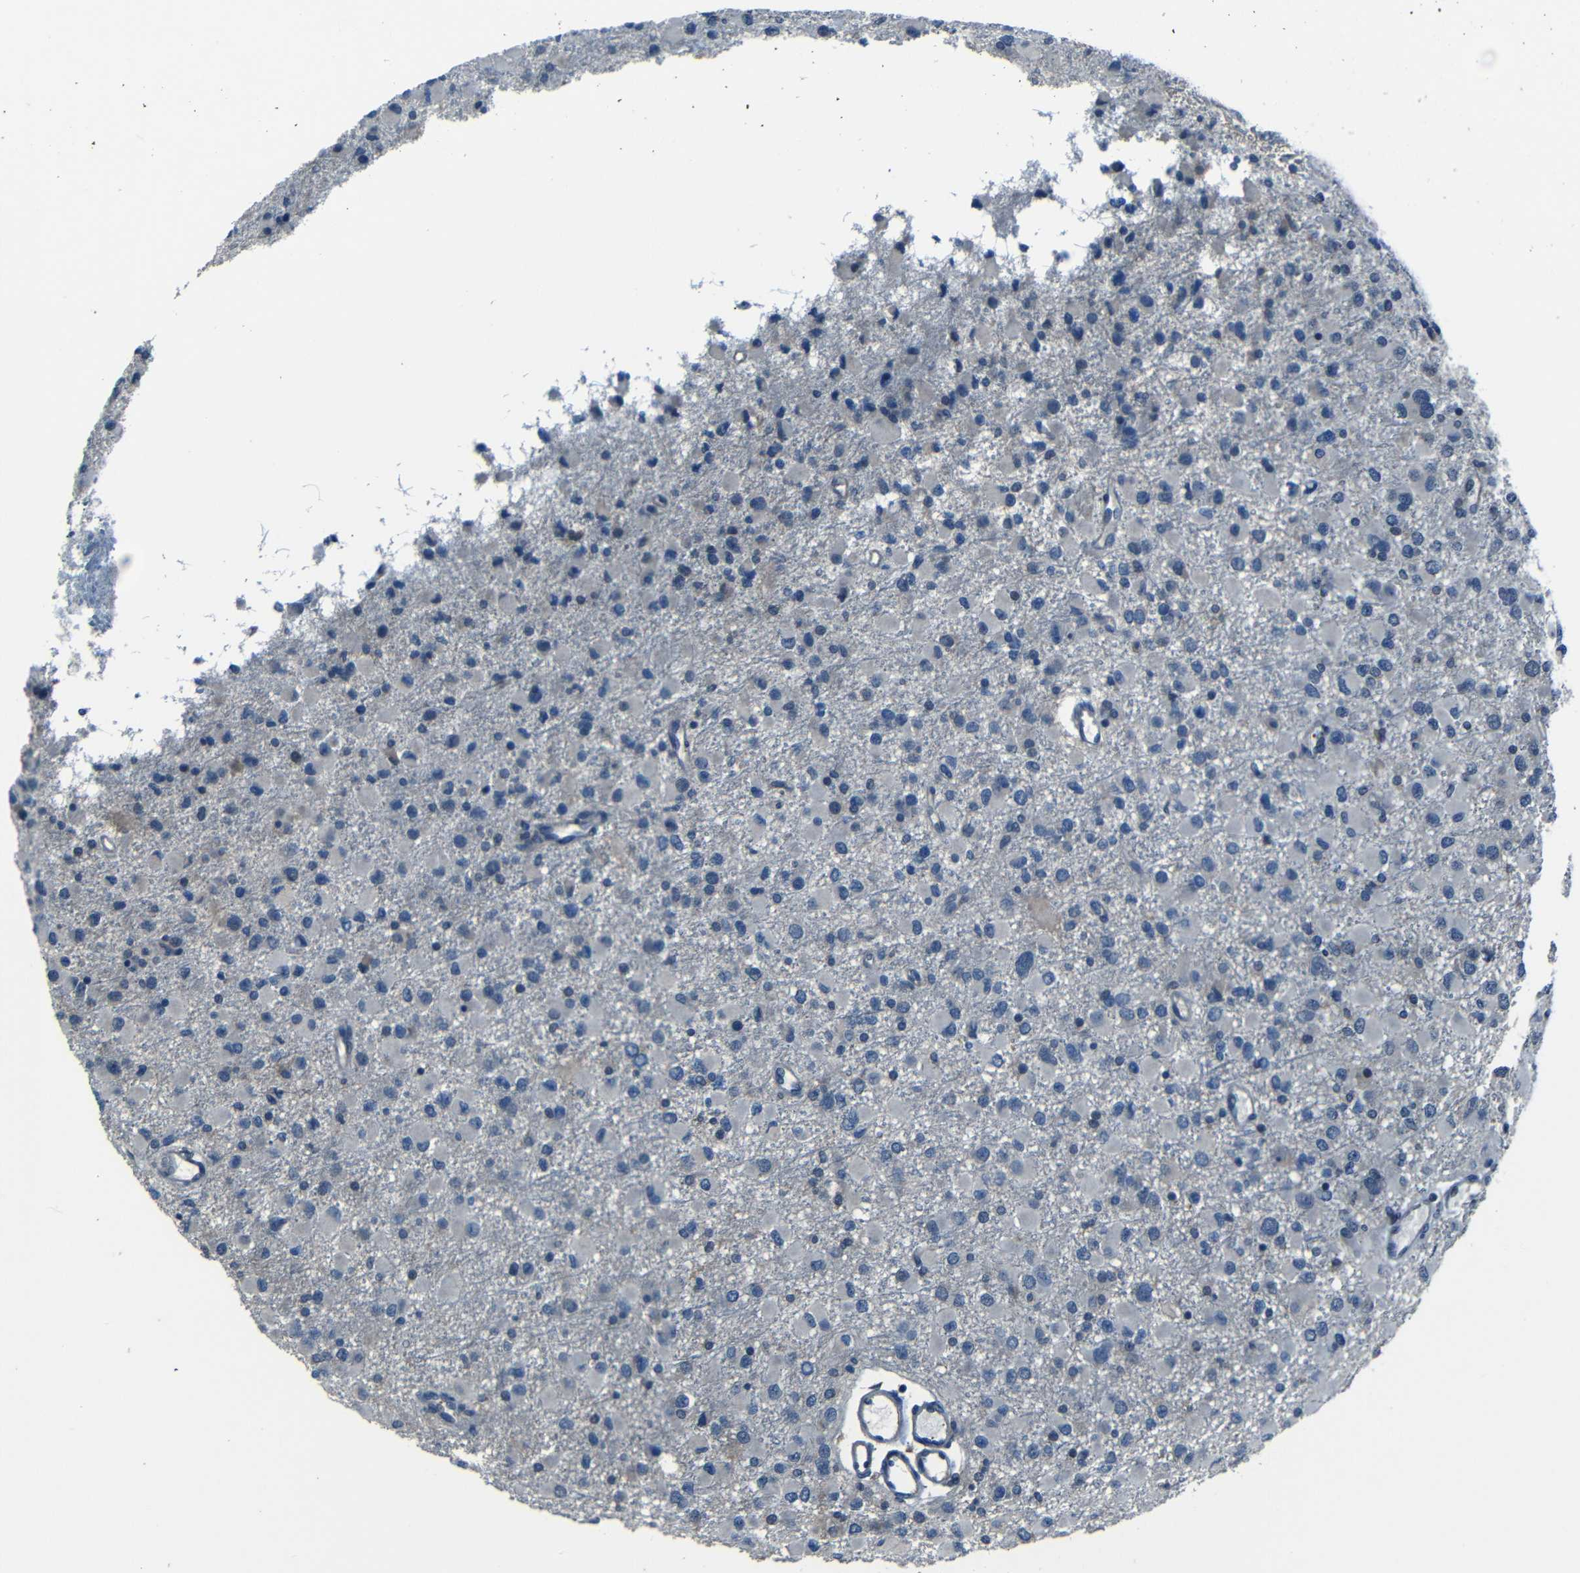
{"staining": {"intensity": "negative", "quantity": "none", "location": "none"}, "tissue": "glioma", "cell_type": "Tumor cells", "image_type": "cancer", "snomed": [{"axis": "morphology", "description": "Glioma, malignant, Low grade"}, {"axis": "topography", "description": "Brain"}], "caption": "This is an IHC image of low-grade glioma (malignant). There is no expression in tumor cells.", "gene": "SLA", "patient": {"sex": "male", "age": 42}}